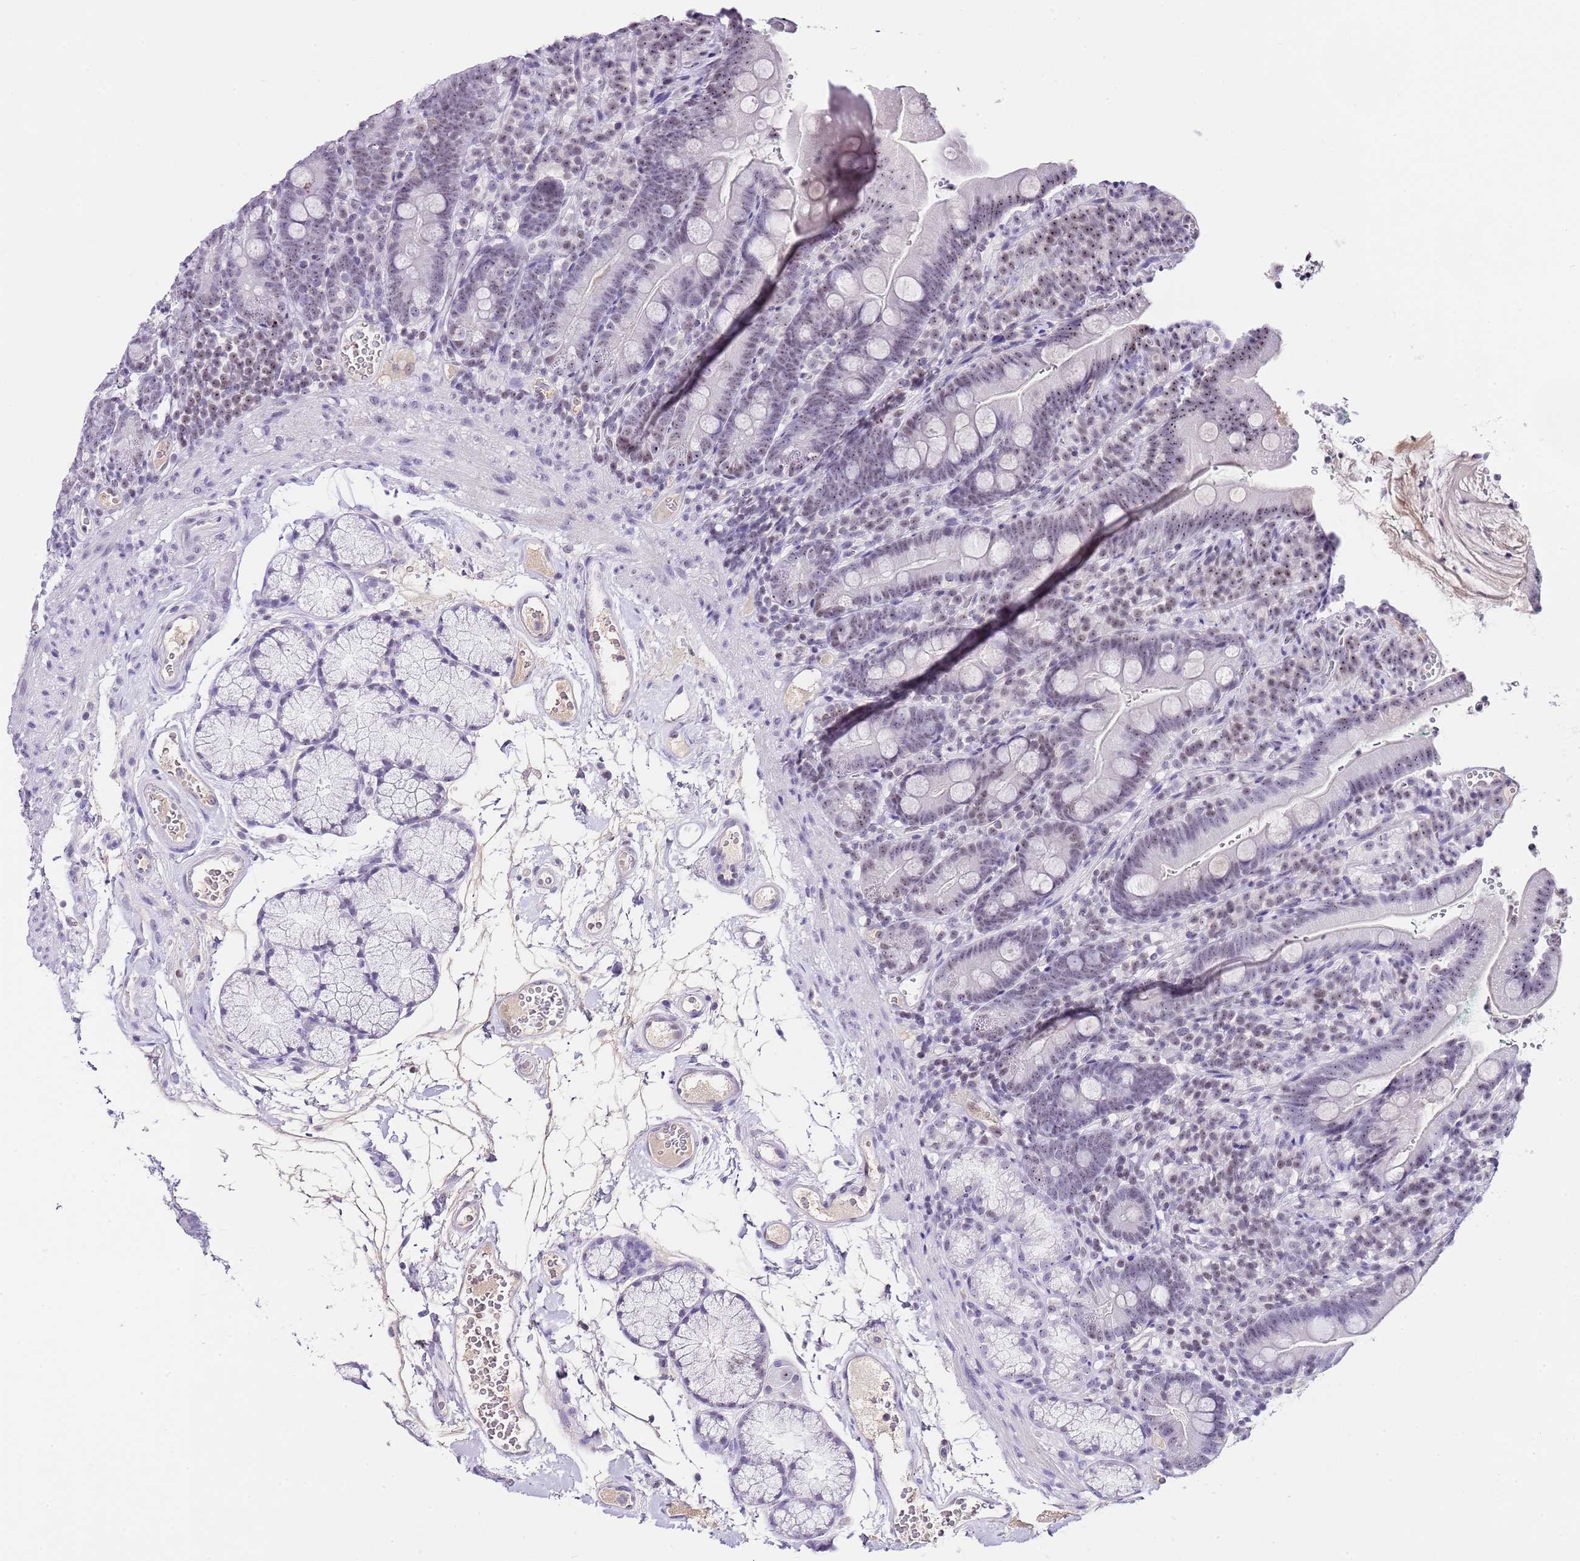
{"staining": {"intensity": "negative", "quantity": "none", "location": "none"}, "tissue": "duodenum", "cell_type": "Glandular cells", "image_type": "normal", "snomed": [{"axis": "morphology", "description": "Normal tissue, NOS"}, {"axis": "topography", "description": "Duodenum"}], "caption": "Glandular cells are negative for brown protein staining in benign duodenum. The staining was performed using DAB to visualize the protein expression in brown, while the nuclei were stained in blue with hematoxylin (Magnification: 20x).", "gene": "NOP56", "patient": {"sex": "female", "age": 67}}